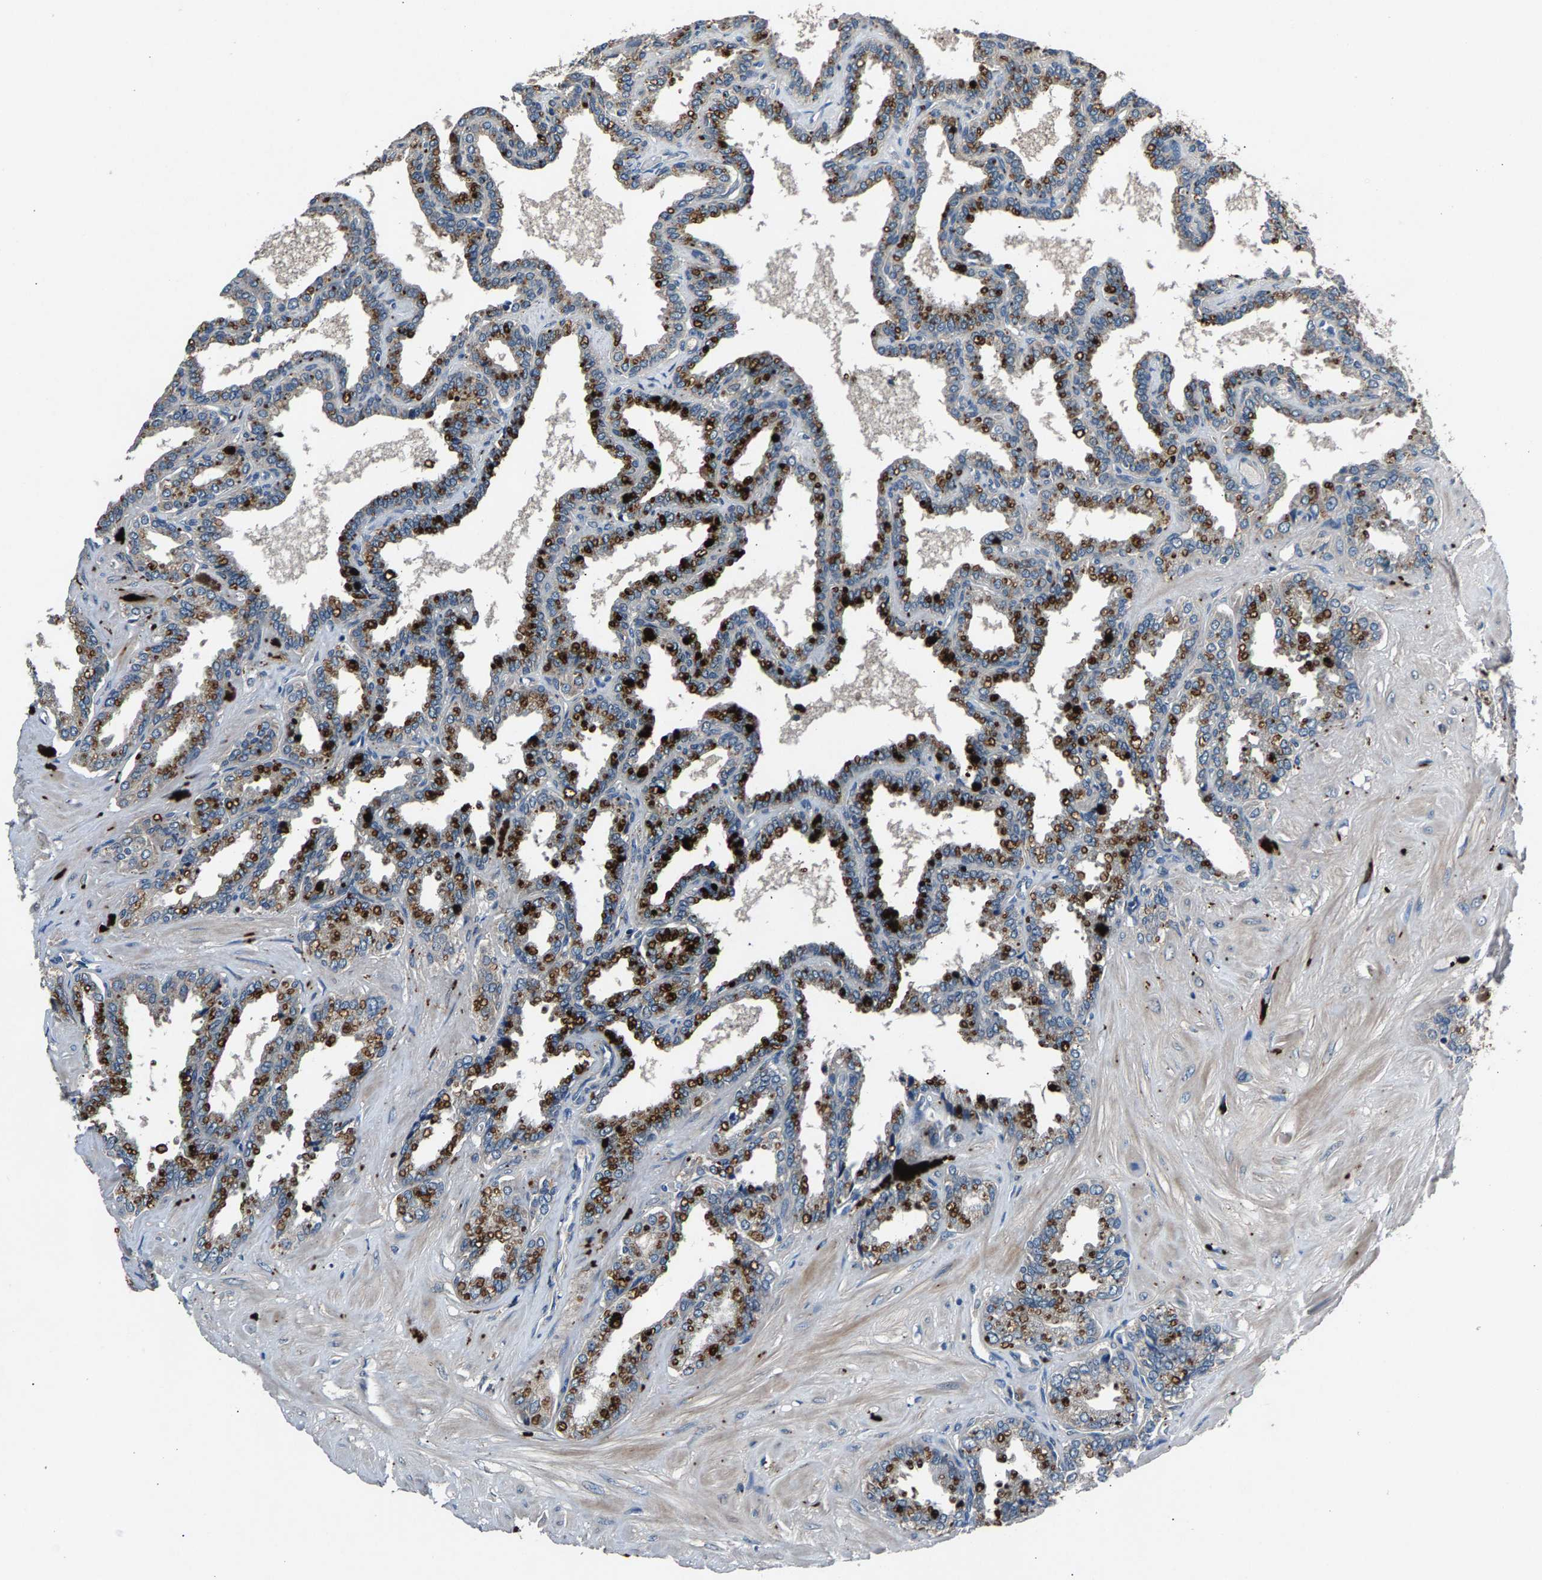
{"staining": {"intensity": "moderate", "quantity": "25%-75%", "location": "cytoplasmic/membranous"}, "tissue": "seminal vesicle", "cell_type": "Glandular cells", "image_type": "normal", "snomed": [{"axis": "morphology", "description": "Normal tissue, NOS"}, {"axis": "topography", "description": "Seminal veicle"}], "caption": "Moderate cytoplasmic/membranous positivity is identified in approximately 25%-75% of glandular cells in unremarkable seminal vesicle.", "gene": "PRXL2C", "patient": {"sex": "male", "age": 46}}